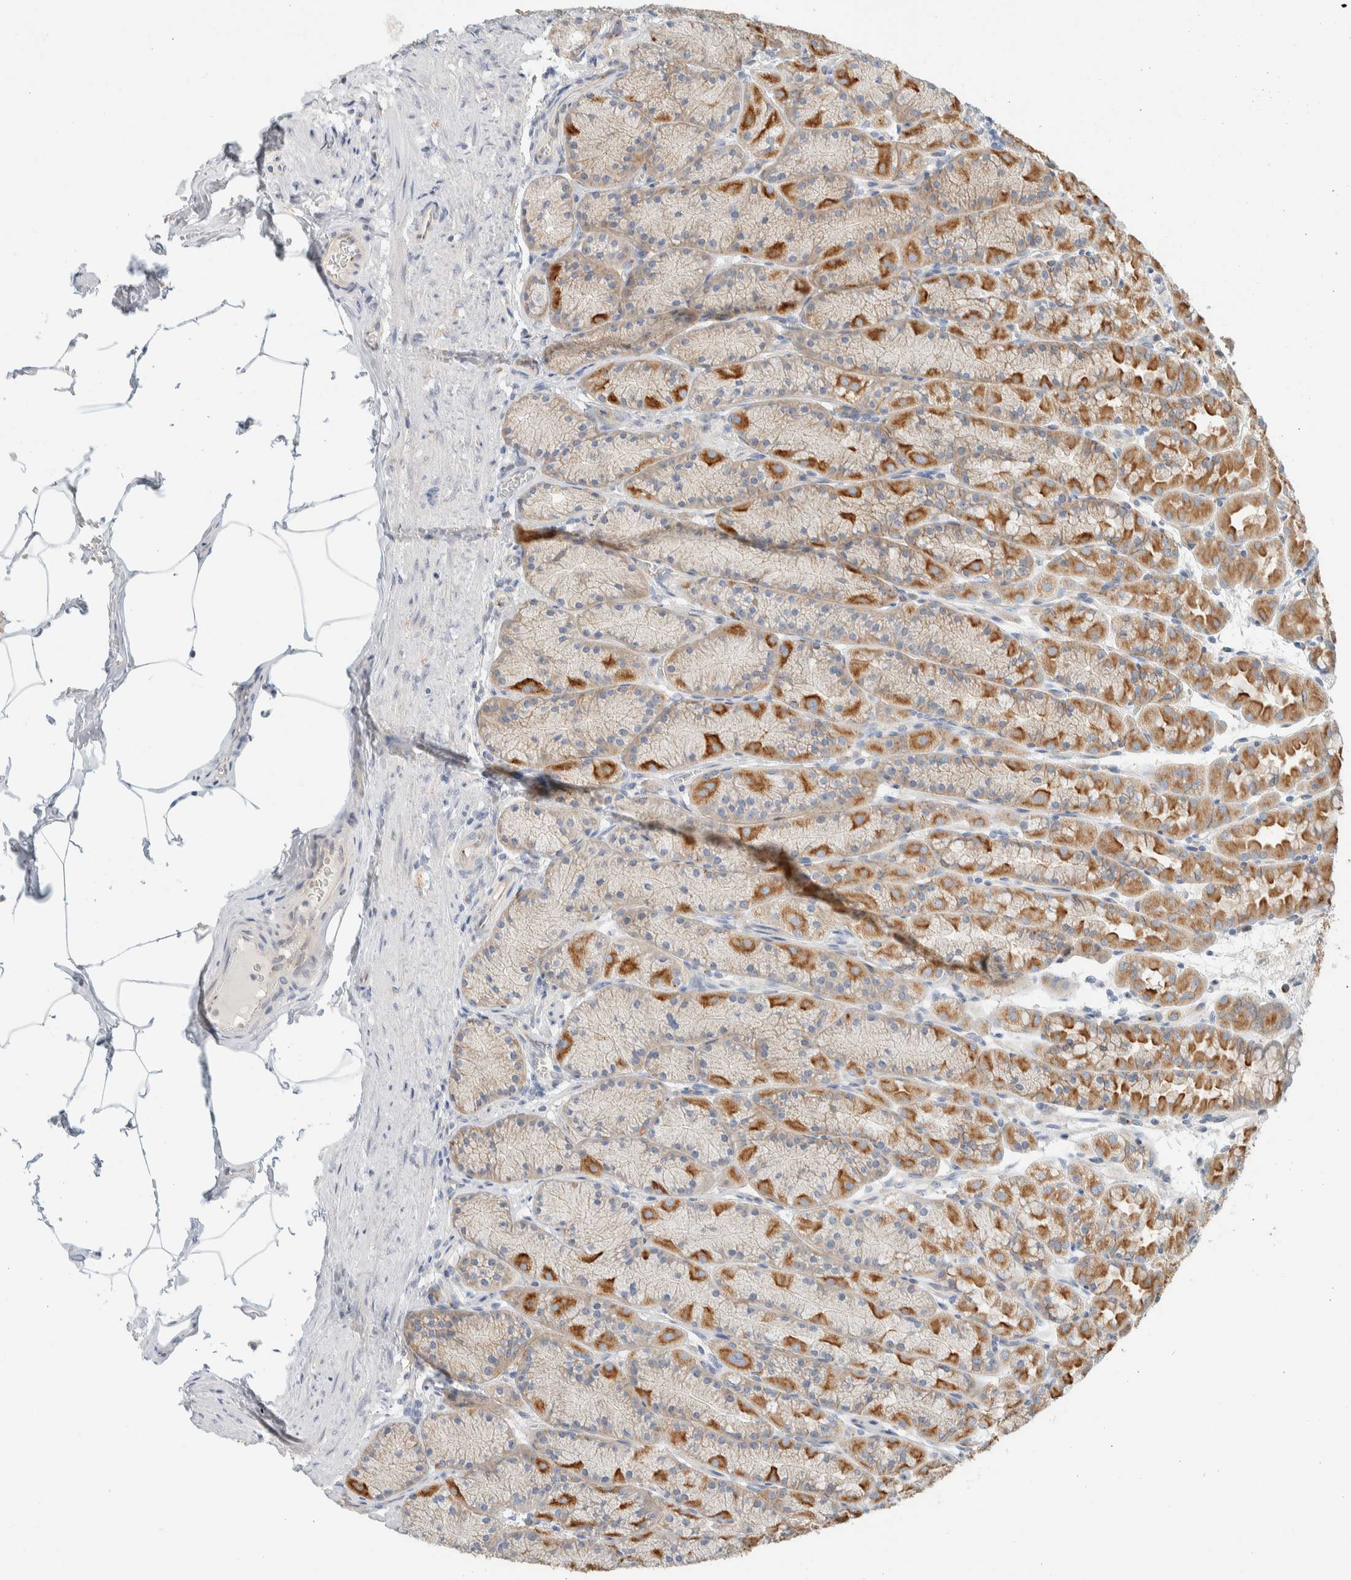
{"staining": {"intensity": "moderate", "quantity": "25%-75%", "location": "cytoplasmic/membranous"}, "tissue": "stomach", "cell_type": "Glandular cells", "image_type": "normal", "snomed": [{"axis": "morphology", "description": "Normal tissue, NOS"}, {"axis": "topography", "description": "Stomach"}], "caption": "Benign stomach reveals moderate cytoplasmic/membranous expression in about 25%-75% of glandular cells, visualized by immunohistochemistry.", "gene": "TMEM184B", "patient": {"sex": "male", "age": 42}}